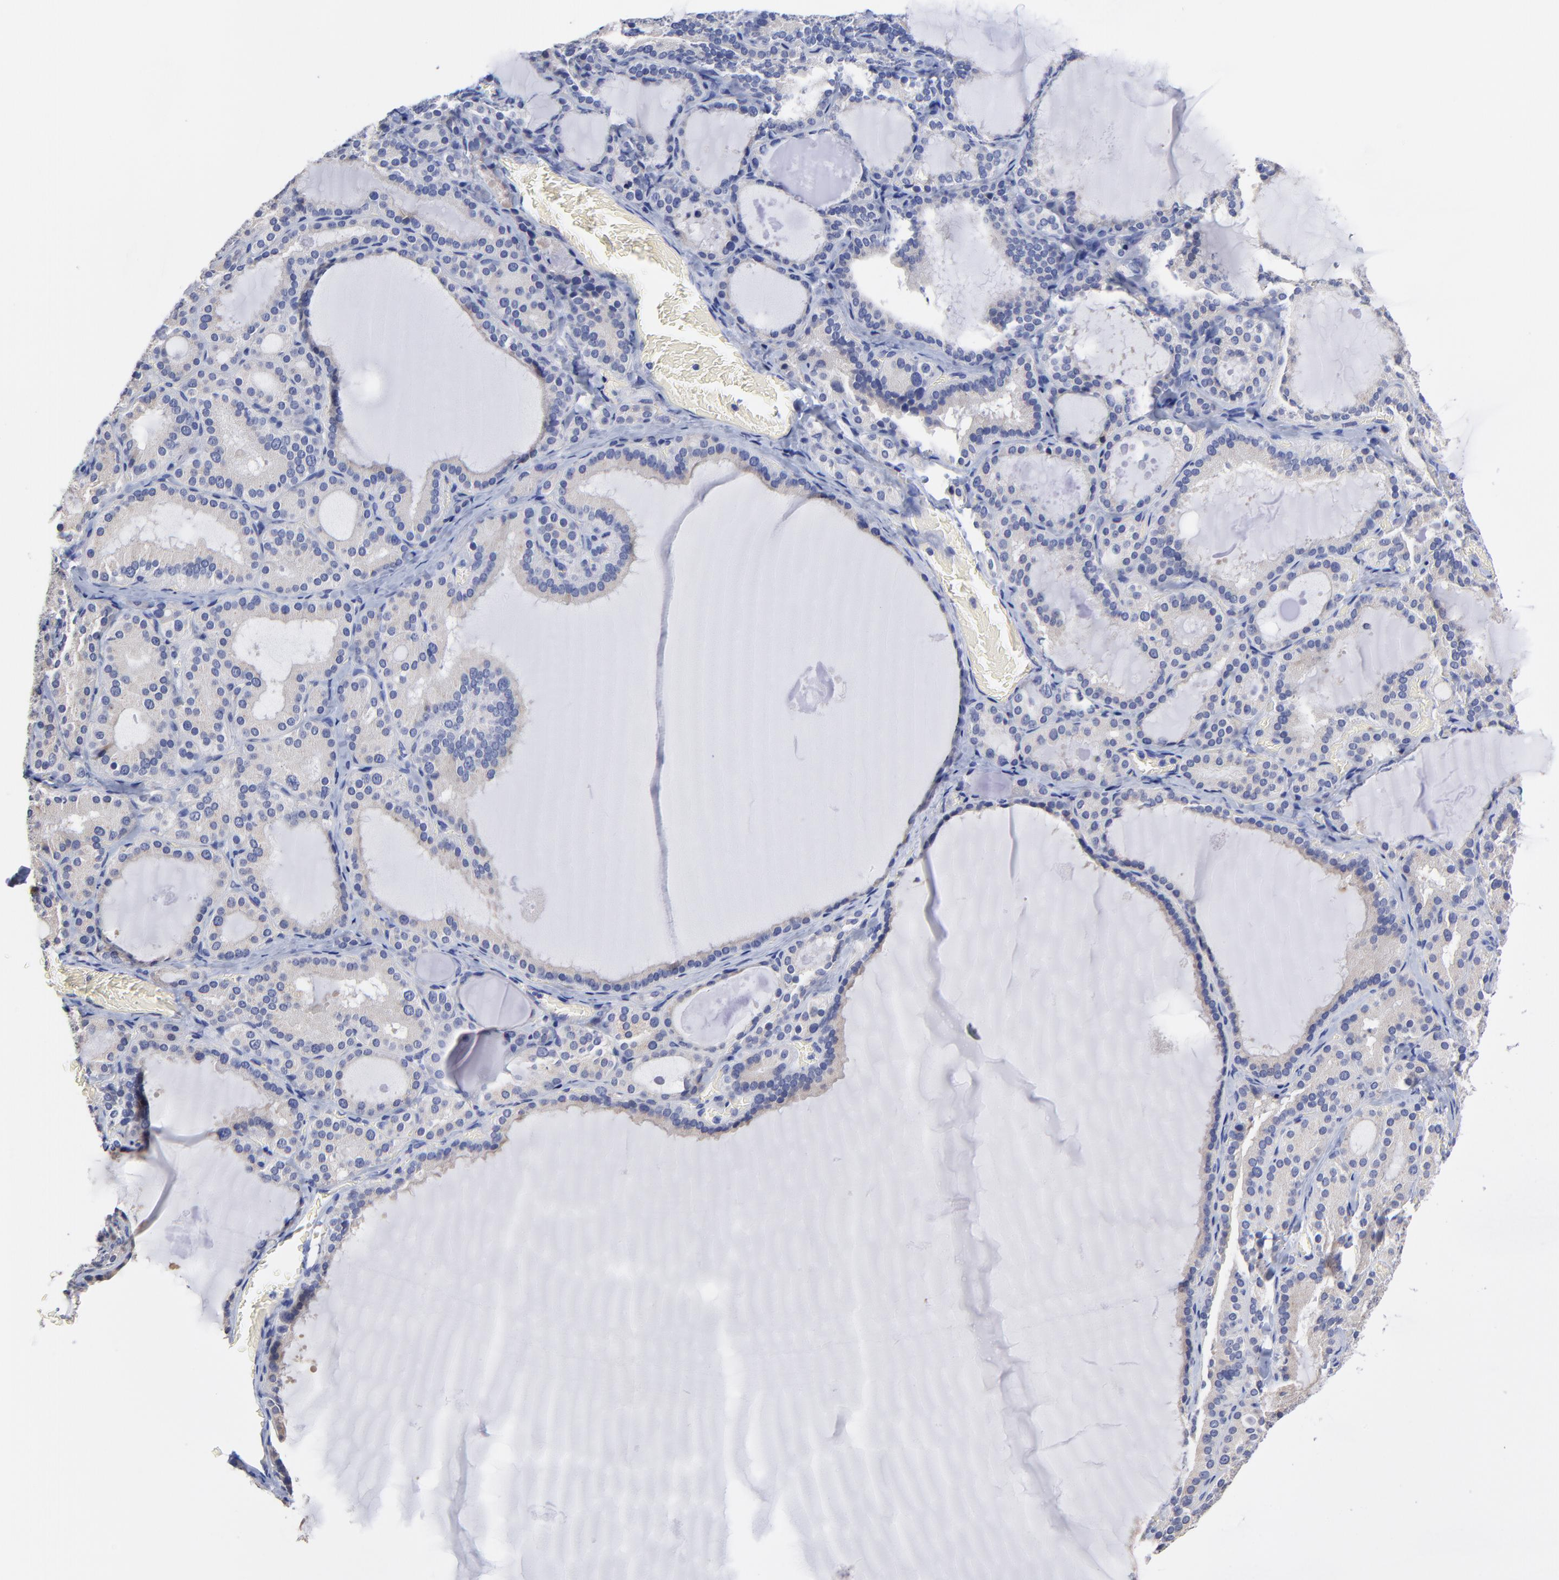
{"staining": {"intensity": "weak", "quantity": "25%-75%", "location": "cytoplasmic/membranous"}, "tissue": "thyroid gland", "cell_type": "Glandular cells", "image_type": "normal", "snomed": [{"axis": "morphology", "description": "Normal tissue, NOS"}, {"axis": "topography", "description": "Thyroid gland"}], "caption": "A low amount of weak cytoplasmic/membranous positivity is appreciated in about 25%-75% of glandular cells in unremarkable thyroid gland.", "gene": "LAX1", "patient": {"sex": "female", "age": 33}}